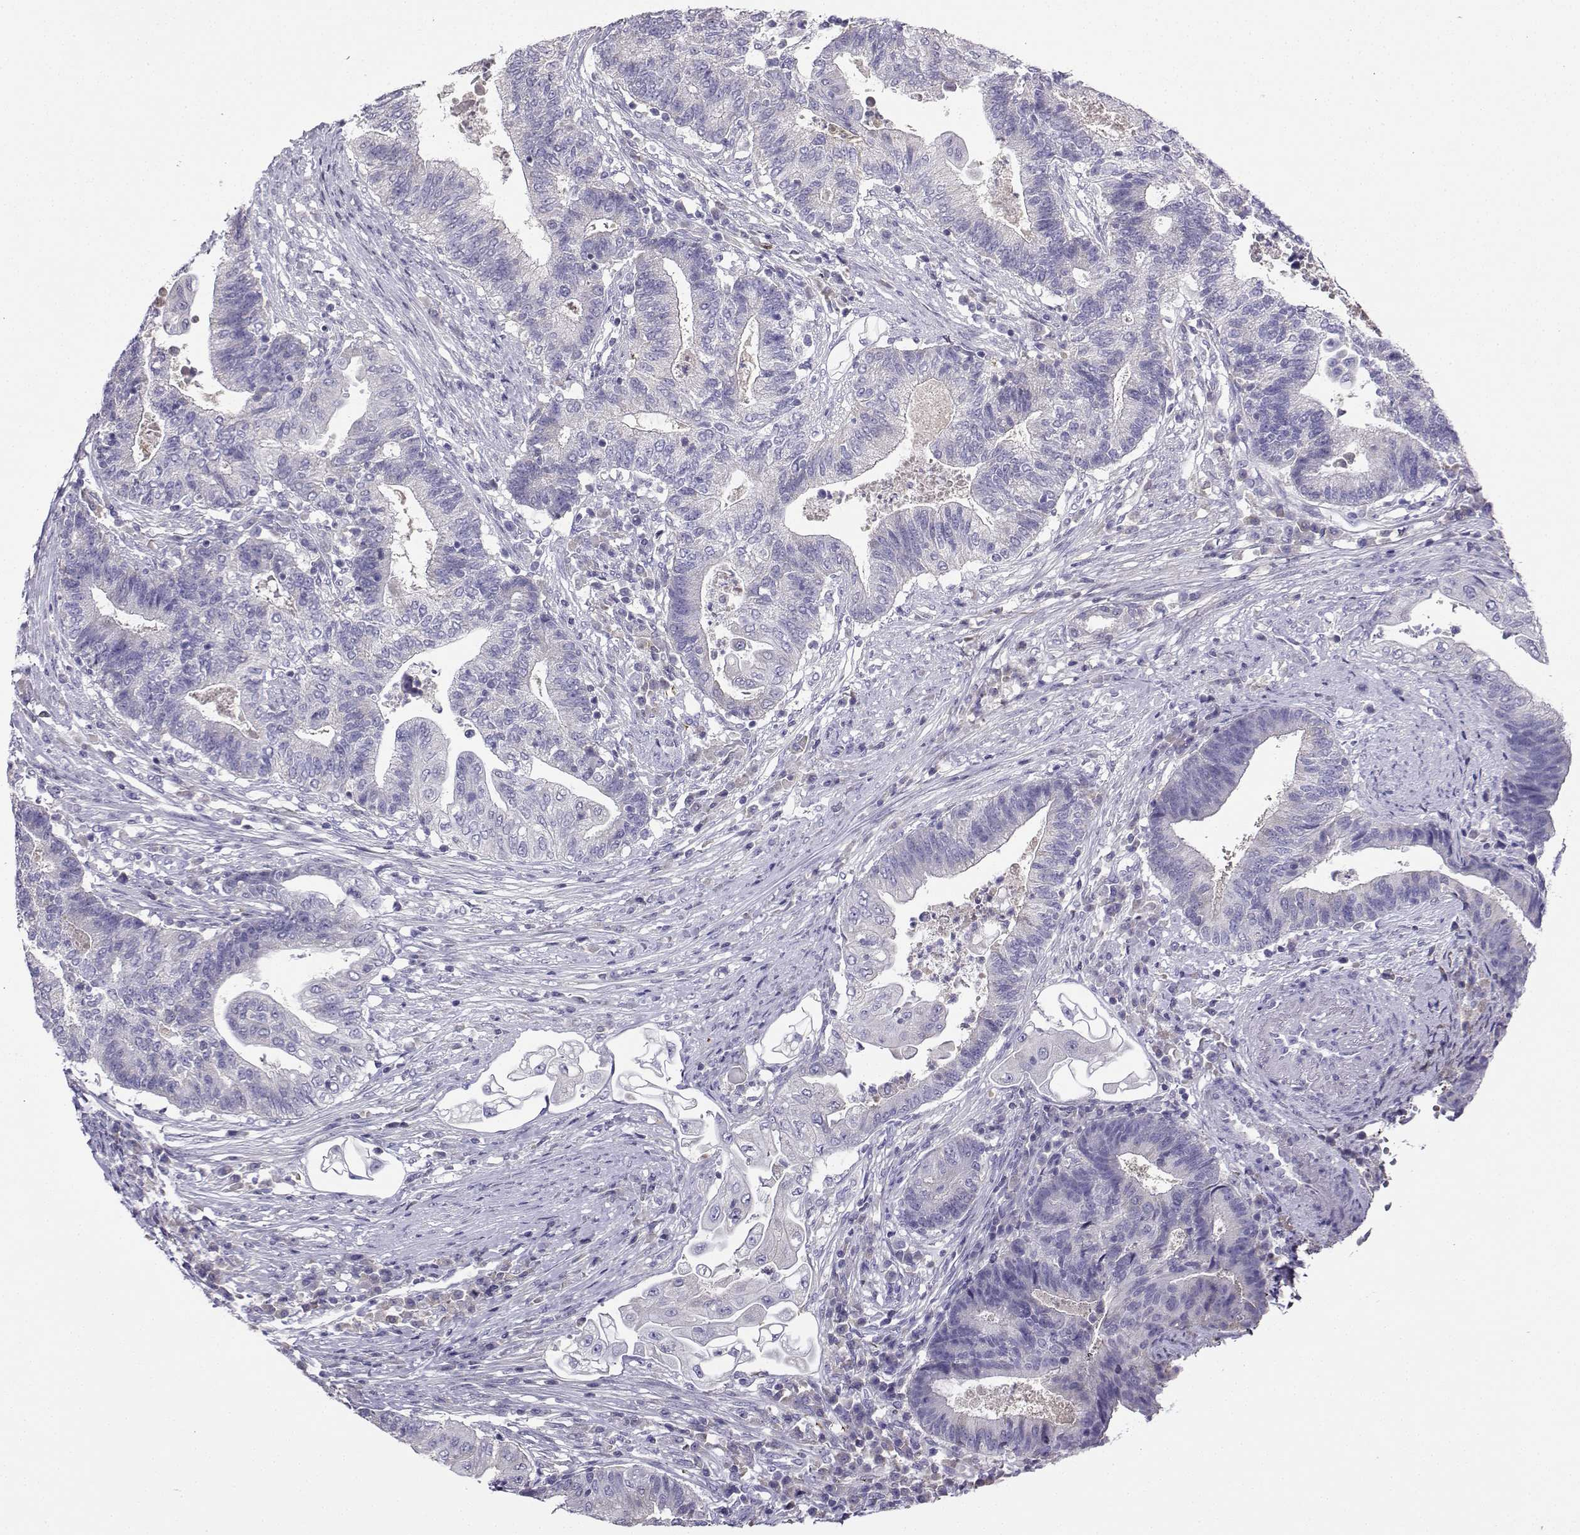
{"staining": {"intensity": "negative", "quantity": "none", "location": "none"}, "tissue": "endometrial cancer", "cell_type": "Tumor cells", "image_type": "cancer", "snomed": [{"axis": "morphology", "description": "Adenocarcinoma, NOS"}, {"axis": "topography", "description": "Uterus"}, {"axis": "topography", "description": "Endometrium"}], "caption": "Micrograph shows no protein staining in tumor cells of endometrial cancer tissue.", "gene": "LINGO1", "patient": {"sex": "female", "age": 54}}